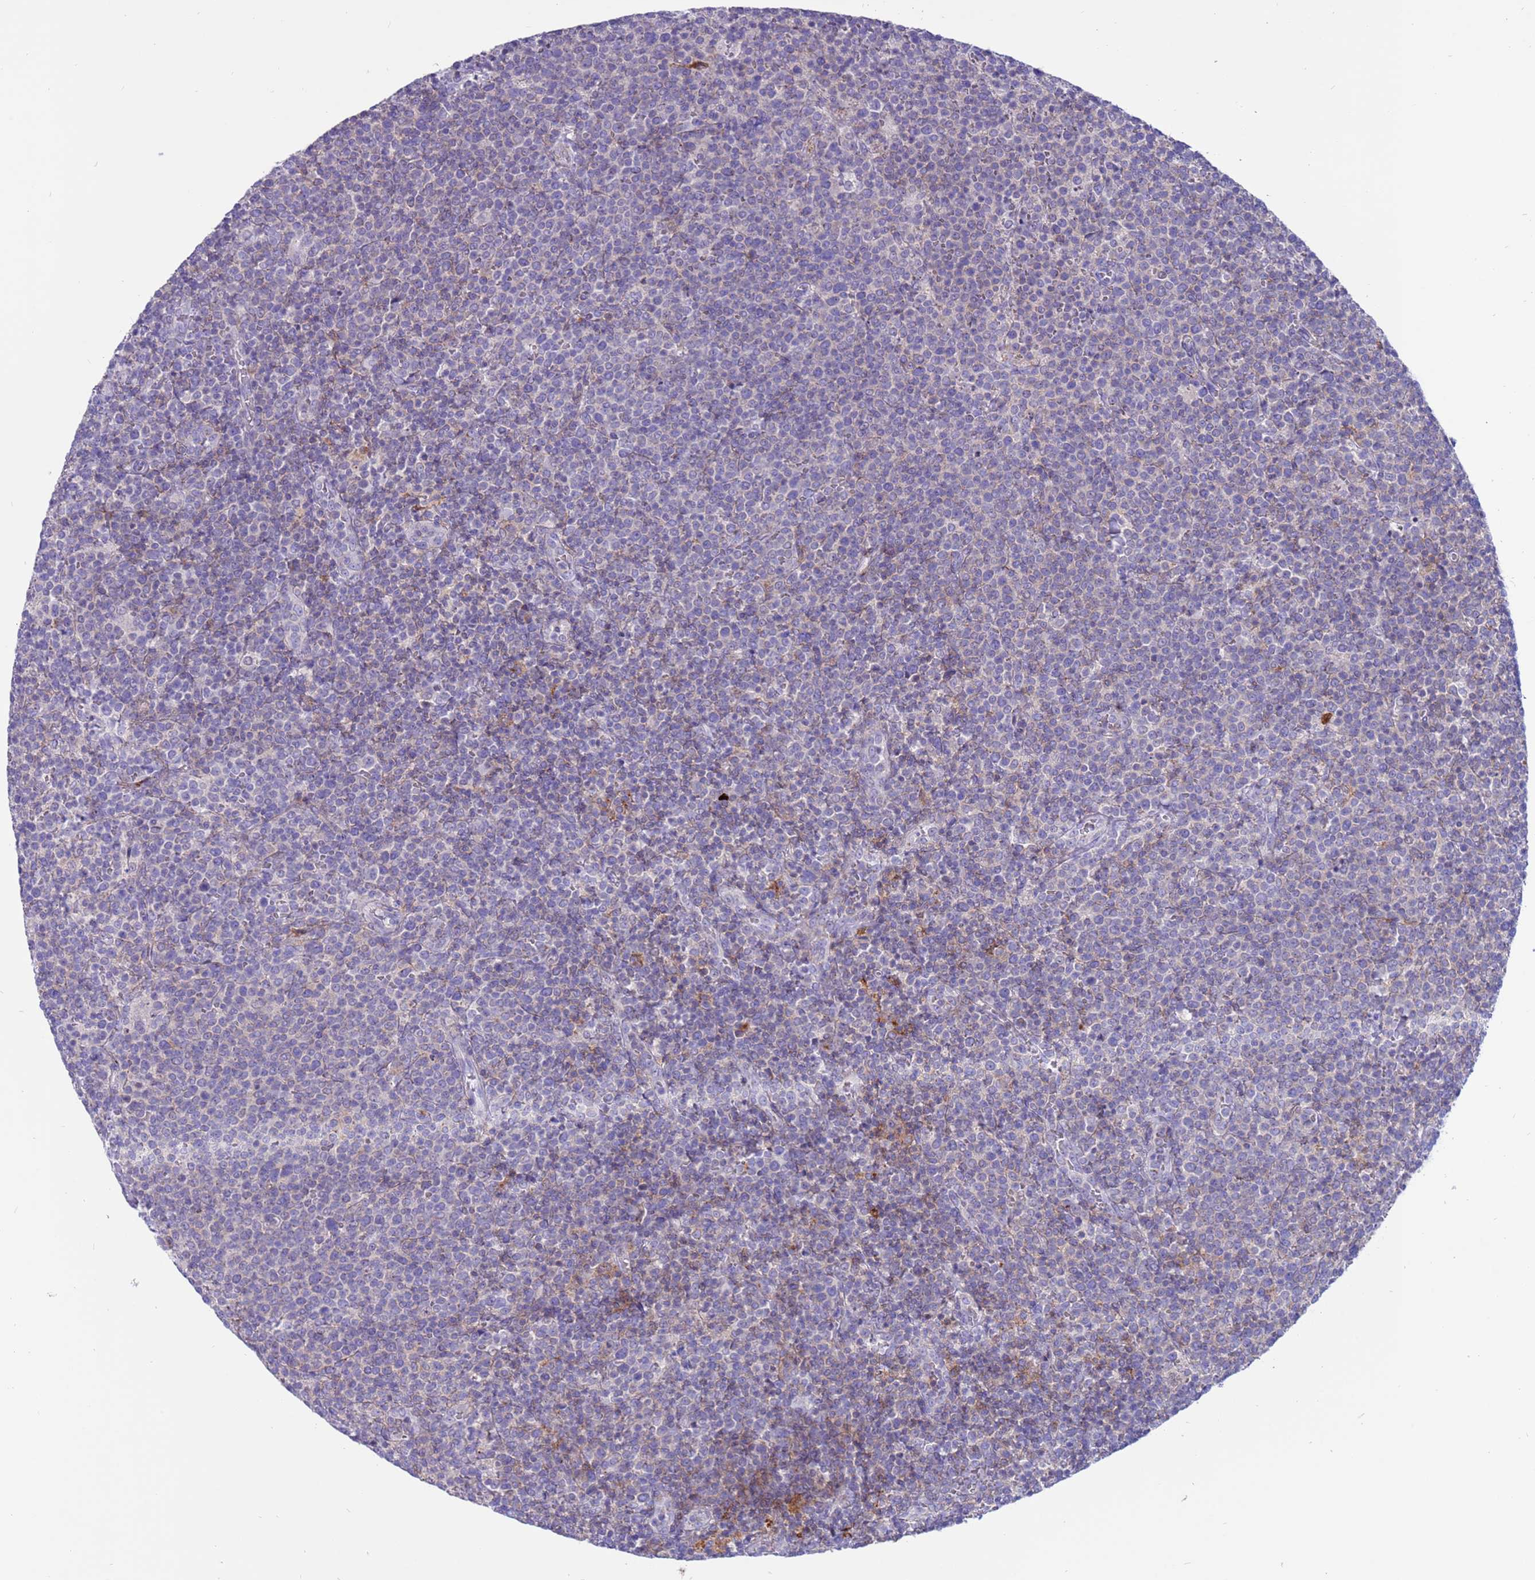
{"staining": {"intensity": "negative", "quantity": "none", "location": "none"}, "tissue": "lymphoma", "cell_type": "Tumor cells", "image_type": "cancer", "snomed": [{"axis": "morphology", "description": "Malignant lymphoma, non-Hodgkin's type, High grade"}, {"axis": "topography", "description": "Lymph node"}], "caption": "Protein analysis of lymphoma displays no significant staining in tumor cells. The staining is performed using DAB brown chromogen with nuclei counter-stained in using hematoxylin.", "gene": "PDE10A", "patient": {"sex": "male", "age": 61}}